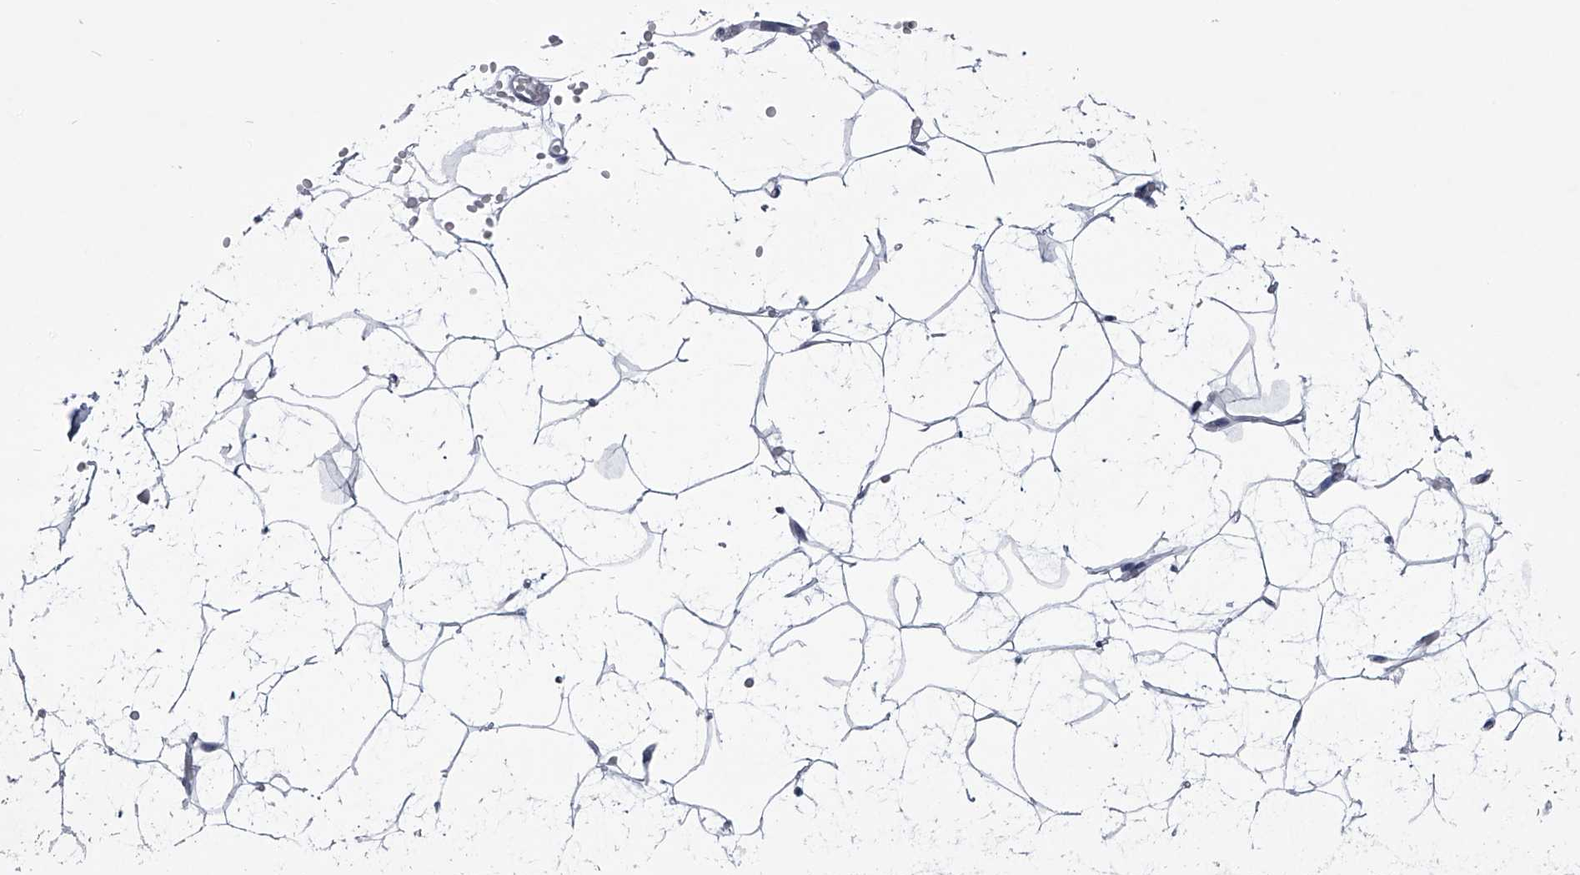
{"staining": {"intensity": "negative", "quantity": "none", "location": "none"}, "tissue": "adipose tissue", "cell_type": "Adipocytes", "image_type": "normal", "snomed": [{"axis": "morphology", "description": "Normal tissue, NOS"}, {"axis": "topography", "description": "Breast"}], "caption": "Immunohistochemical staining of benign human adipose tissue demonstrates no significant expression in adipocytes. (DAB (3,3'-diaminobenzidine) immunohistochemistry (IHC), high magnification).", "gene": "TASP1", "patient": {"sex": "female", "age": 23}}